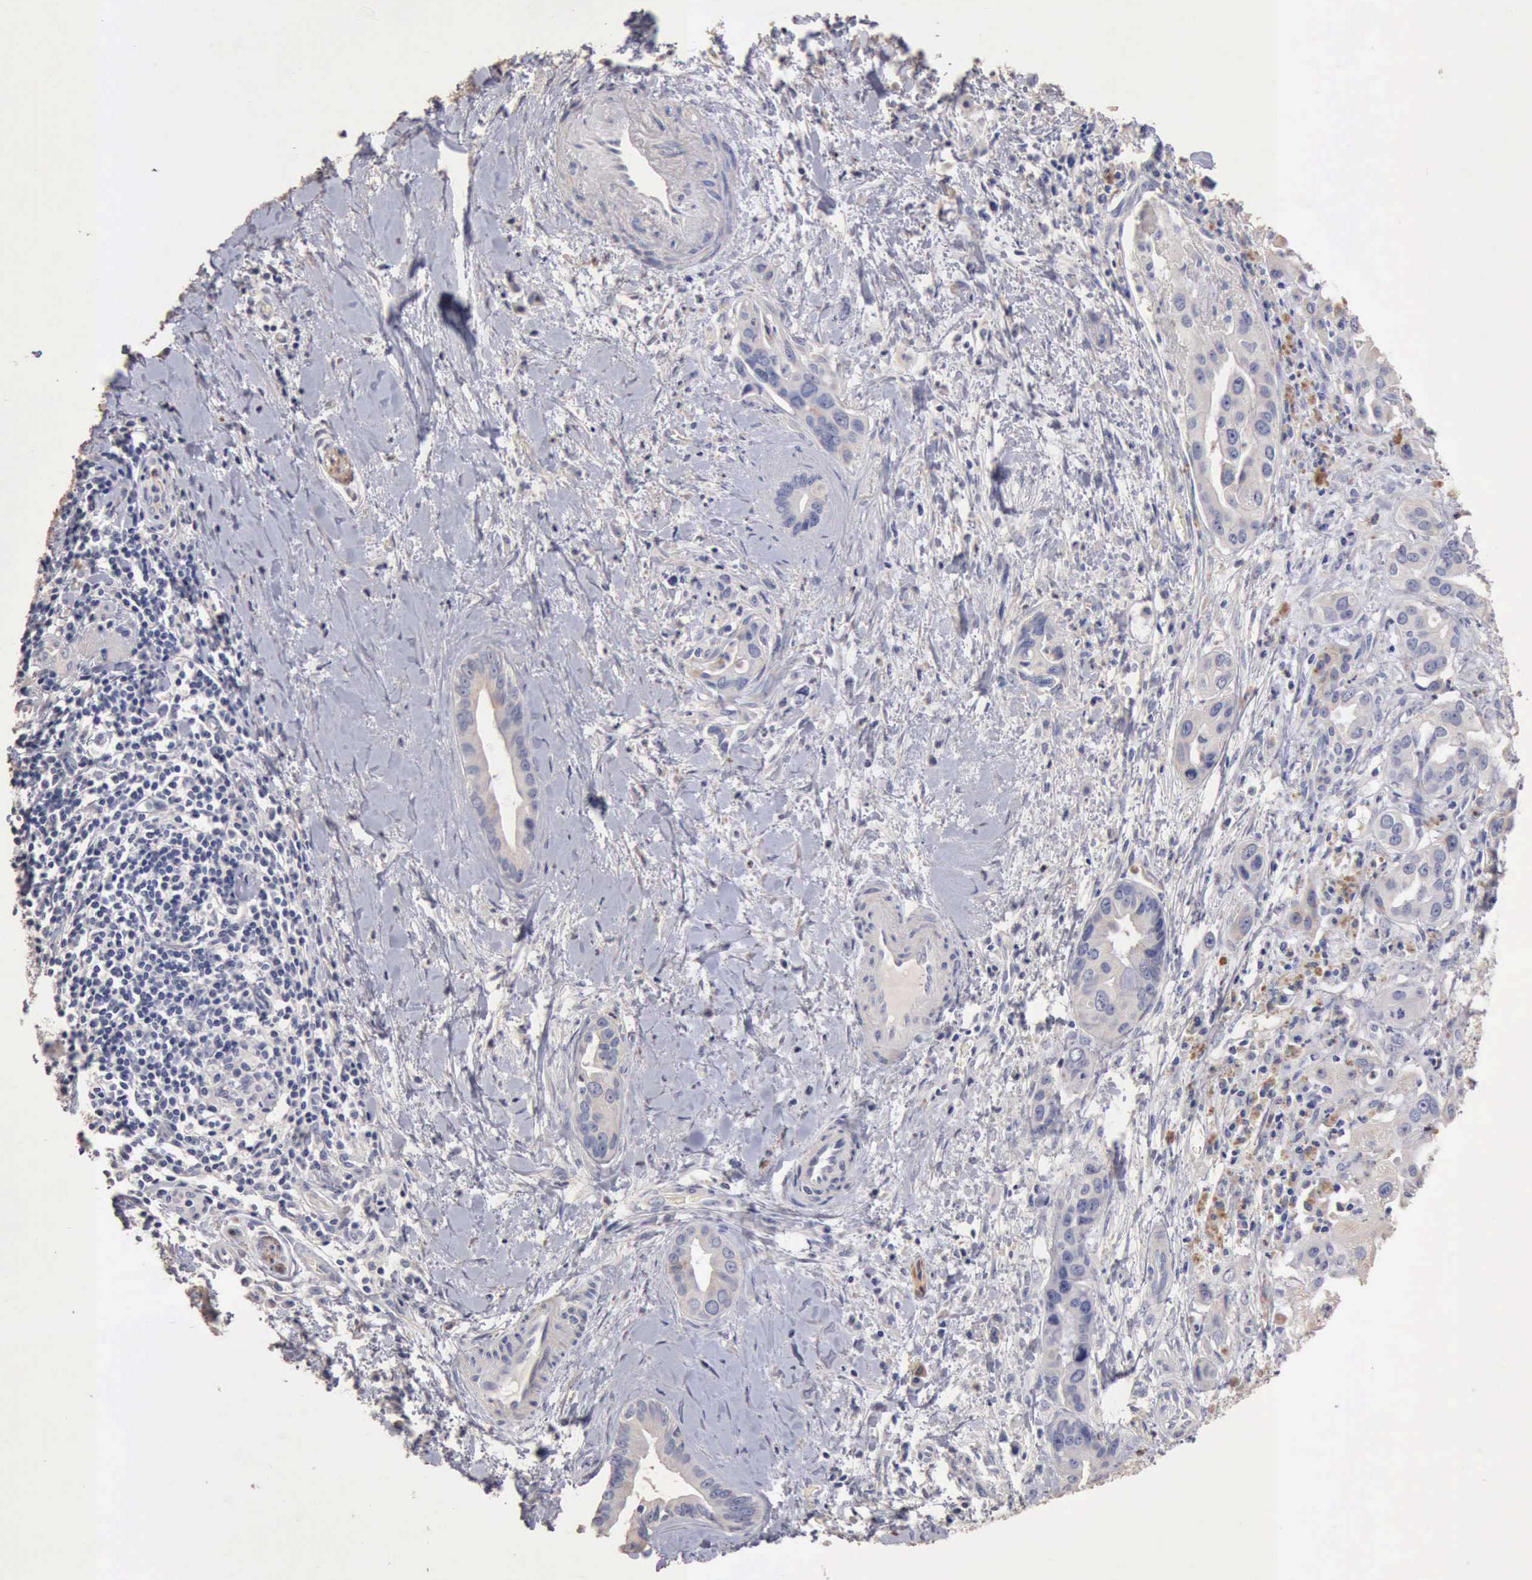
{"staining": {"intensity": "negative", "quantity": "none", "location": "none"}, "tissue": "liver cancer", "cell_type": "Tumor cells", "image_type": "cancer", "snomed": [{"axis": "morphology", "description": "Cholangiocarcinoma"}, {"axis": "topography", "description": "Liver"}], "caption": "Image shows no protein staining in tumor cells of liver cancer (cholangiocarcinoma) tissue.", "gene": "KRT6B", "patient": {"sex": "female", "age": 65}}